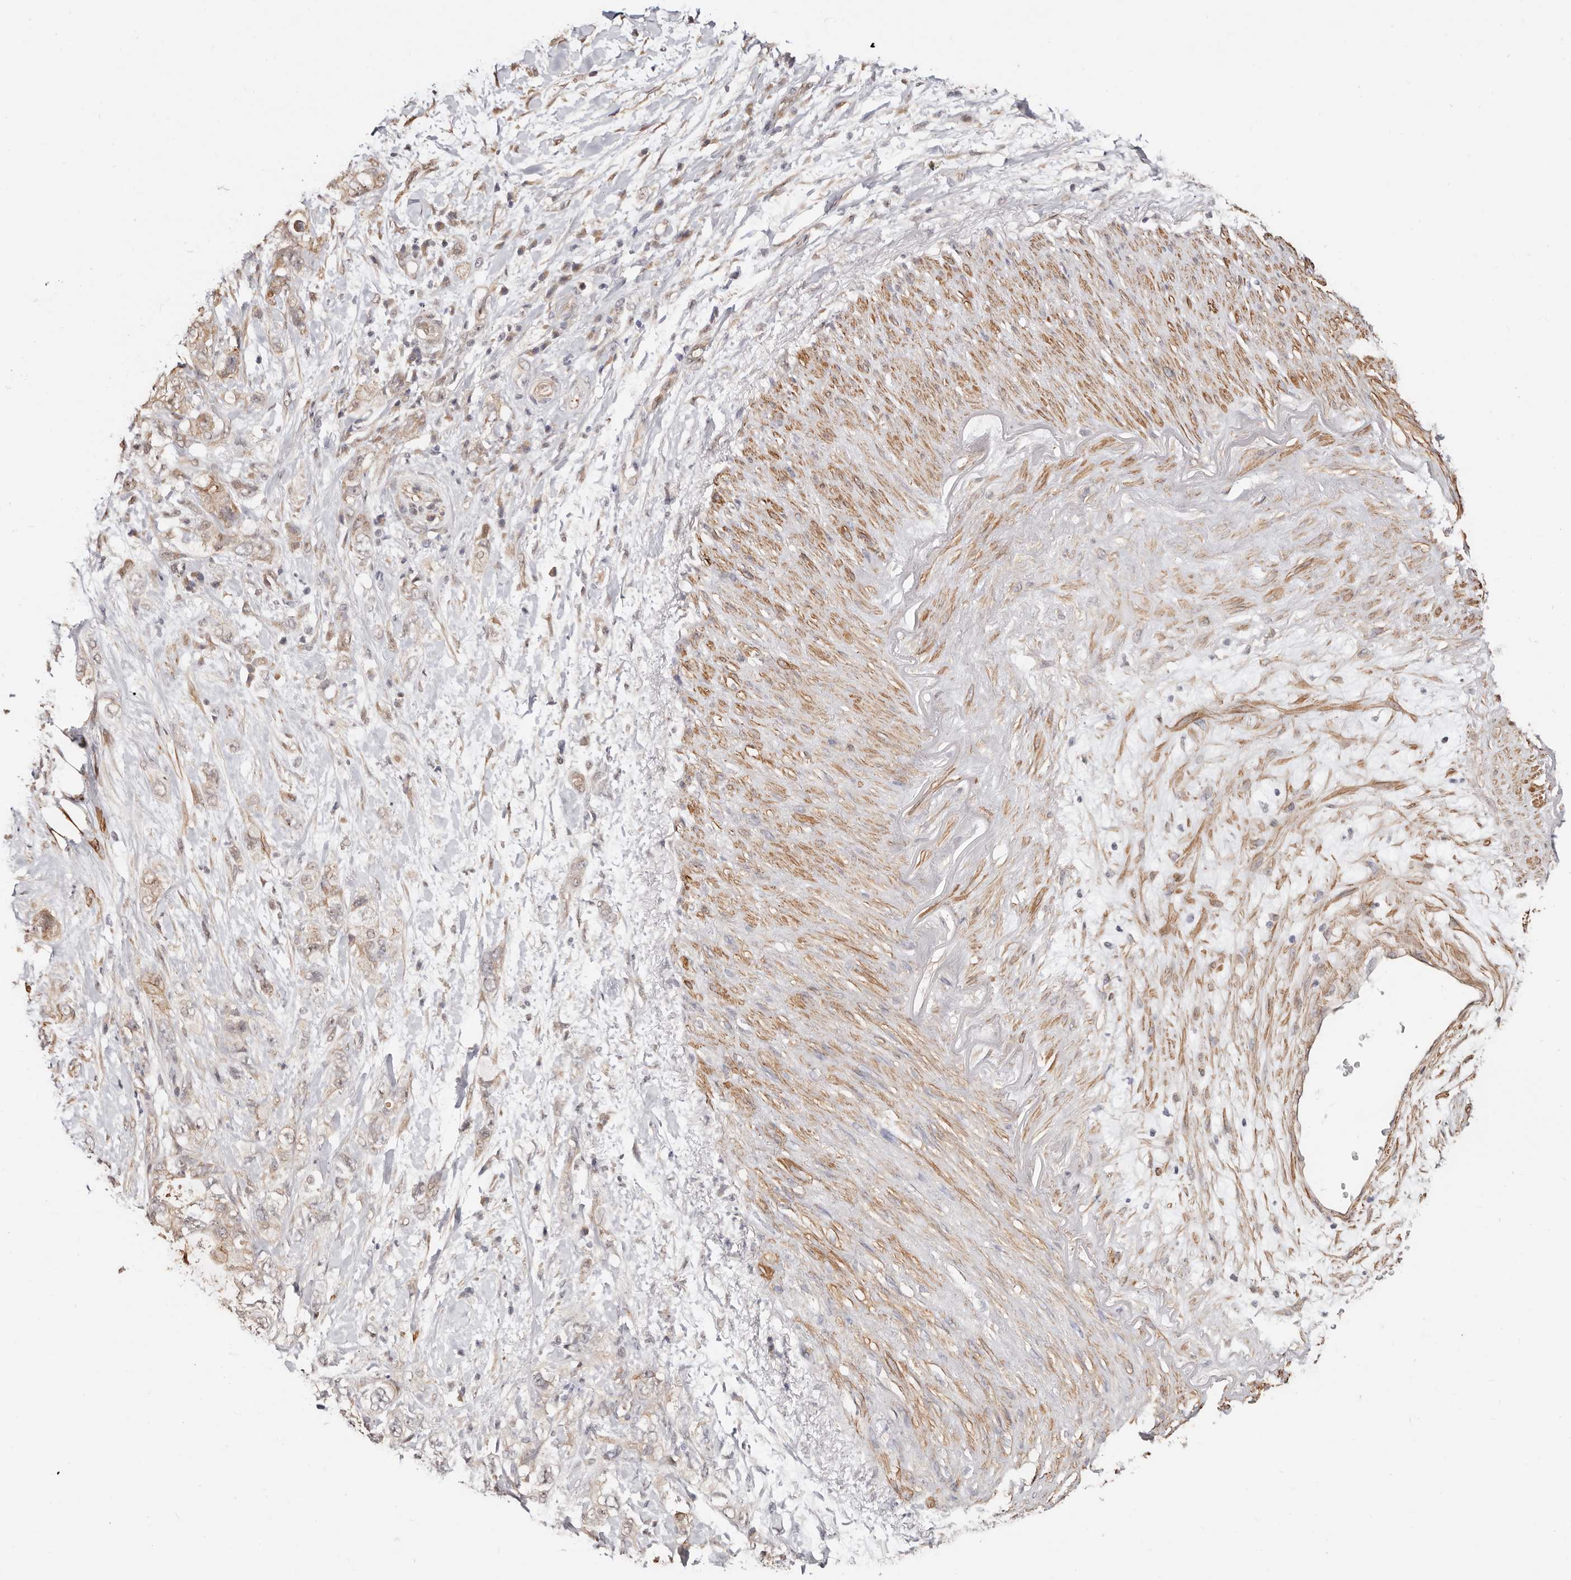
{"staining": {"intensity": "weak", "quantity": ">75%", "location": "cytoplasmic/membranous"}, "tissue": "pancreatic cancer", "cell_type": "Tumor cells", "image_type": "cancer", "snomed": [{"axis": "morphology", "description": "Adenocarcinoma, NOS"}, {"axis": "topography", "description": "Pancreas"}], "caption": "A photomicrograph of human adenocarcinoma (pancreatic) stained for a protein exhibits weak cytoplasmic/membranous brown staining in tumor cells.", "gene": "TRIP13", "patient": {"sex": "female", "age": 73}}